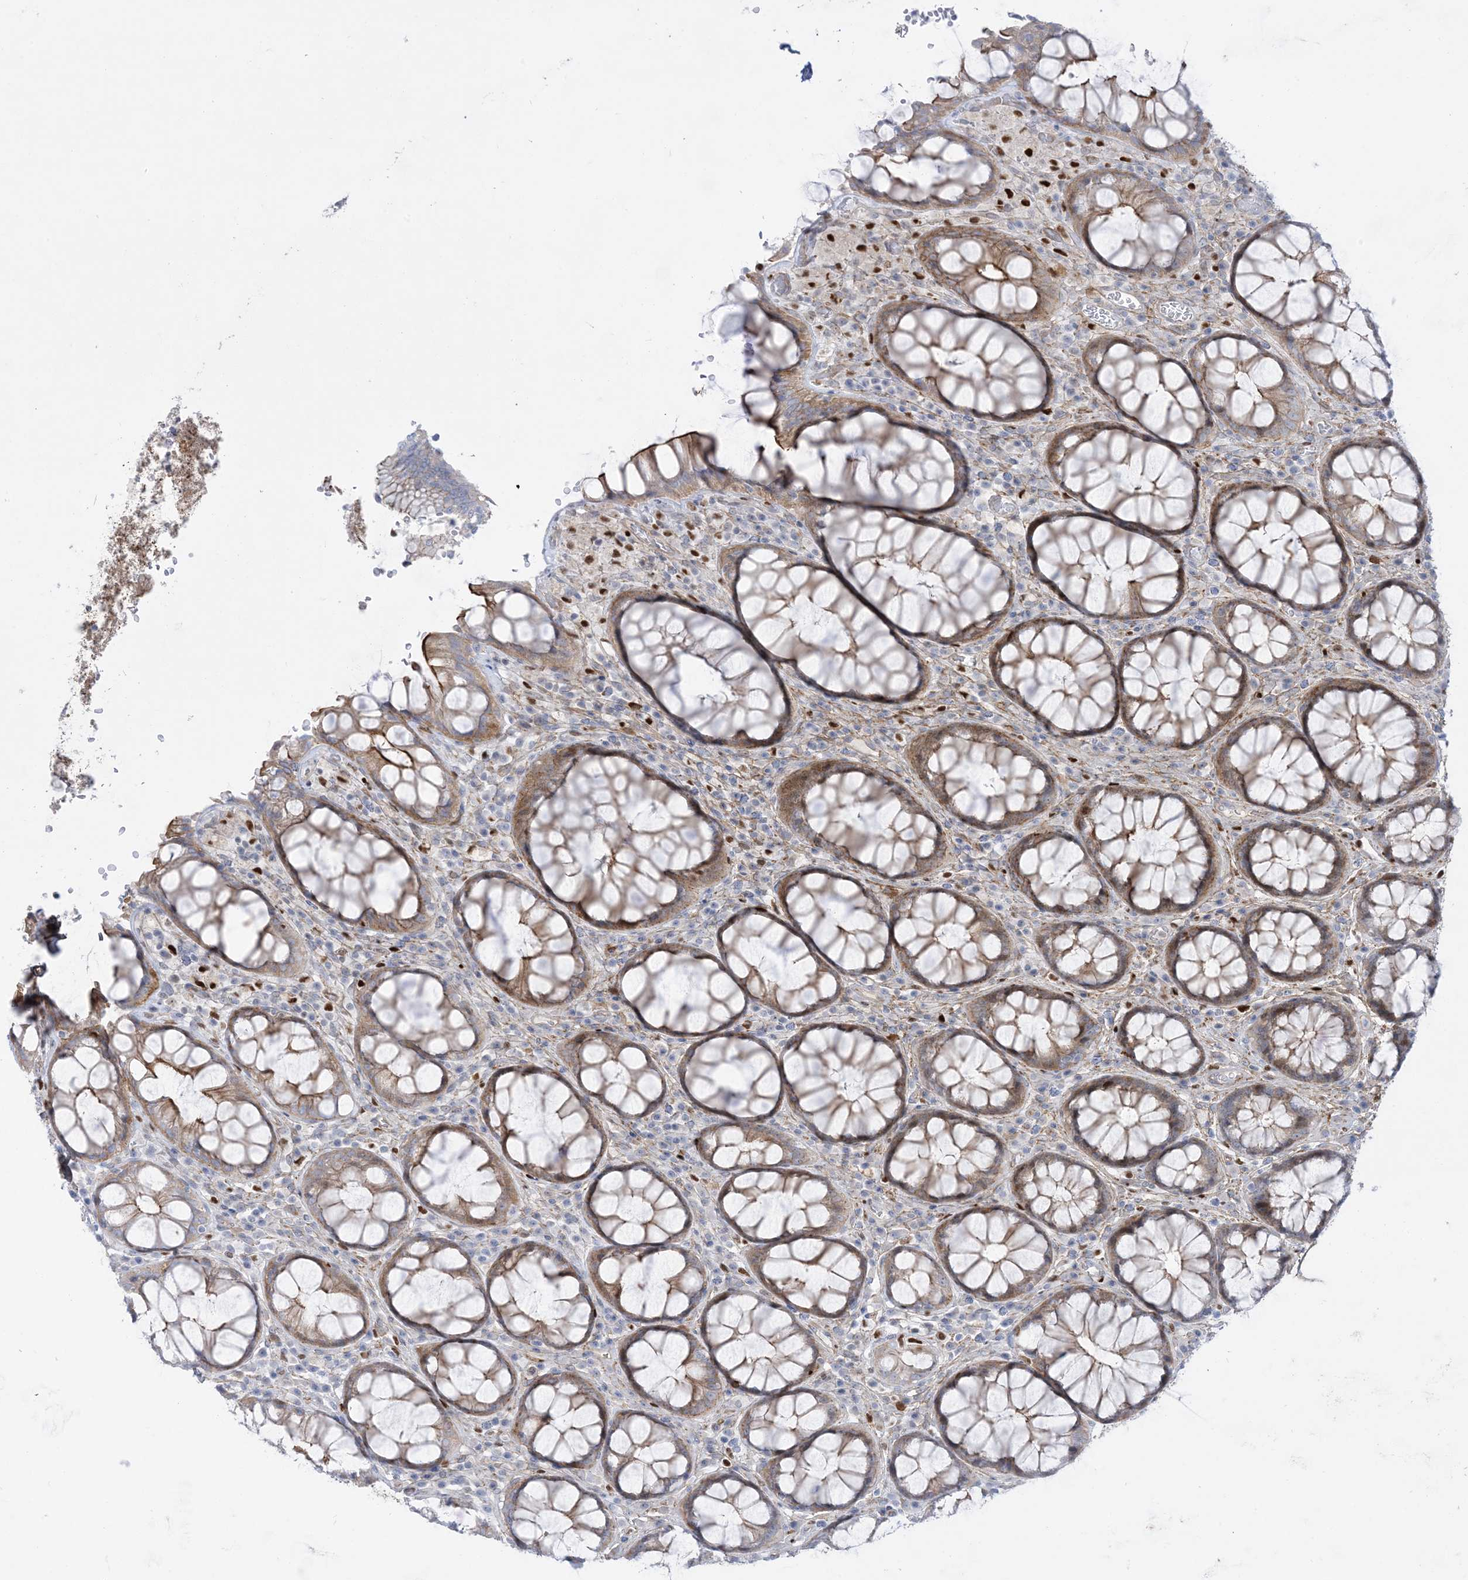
{"staining": {"intensity": "moderate", "quantity": ">75%", "location": "cytoplasmic/membranous,nuclear"}, "tissue": "rectum", "cell_type": "Glandular cells", "image_type": "normal", "snomed": [{"axis": "morphology", "description": "Normal tissue, NOS"}, {"axis": "topography", "description": "Rectum"}], "caption": "Immunohistochemistry photomicrograph of normal rectum stained for a protein (brown), which demonstrates medium levels of moderate cytoplasmic/membranous,nuclear positivity in about >75% of glandular cells.", "gene": "MARS2", "patient": {"sex": "male", "age": 64}}